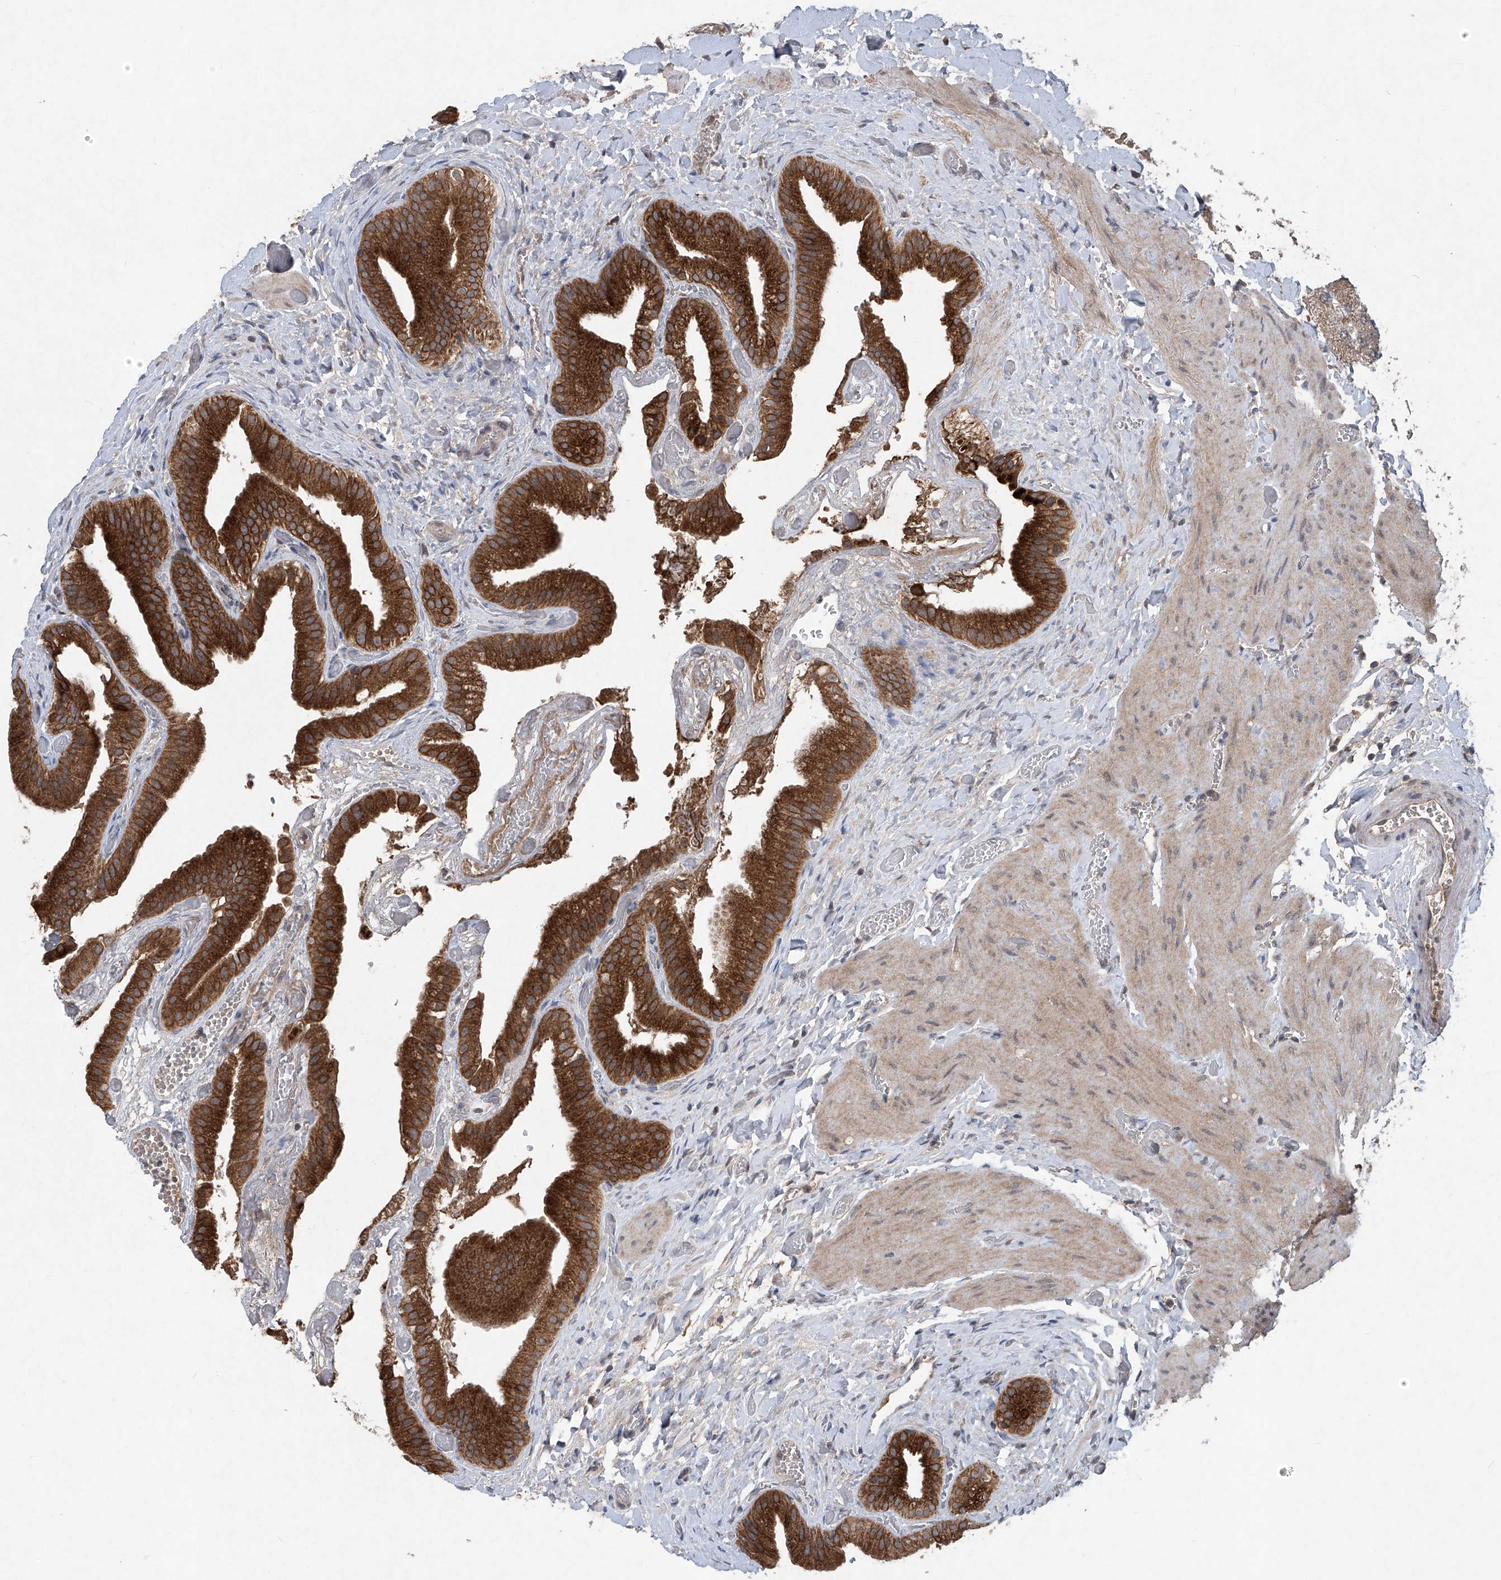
{"staining": {"intensity": "strong", "quantity": ">75%", "location": "cytoplasmic/membranous"}, "tissue": "gallbladder", "cell_type": "Glandular cells", "image_type": "normal", "snomed": [{"axis": "morphology", "description": "Normal tissue, NOS"}, {"axis": "topography", "description": "Gallbladder"}], "caption": "Immunohistochemistry (IHC) staining of benign gallbladder, which reveals high levels of strong cytoplasmic/membranous staining in approximately >75% of glandular cells indicating strong cytoplasmic/membranous protein expression. The staining was performed using DAB (3,3'-diaminobenzidine) (brown) for protein detection and nuclei were counterstained in hematoxylin (blue).", "gene": "SUMF2", "patient": {"sex": "female", "age": 64}}